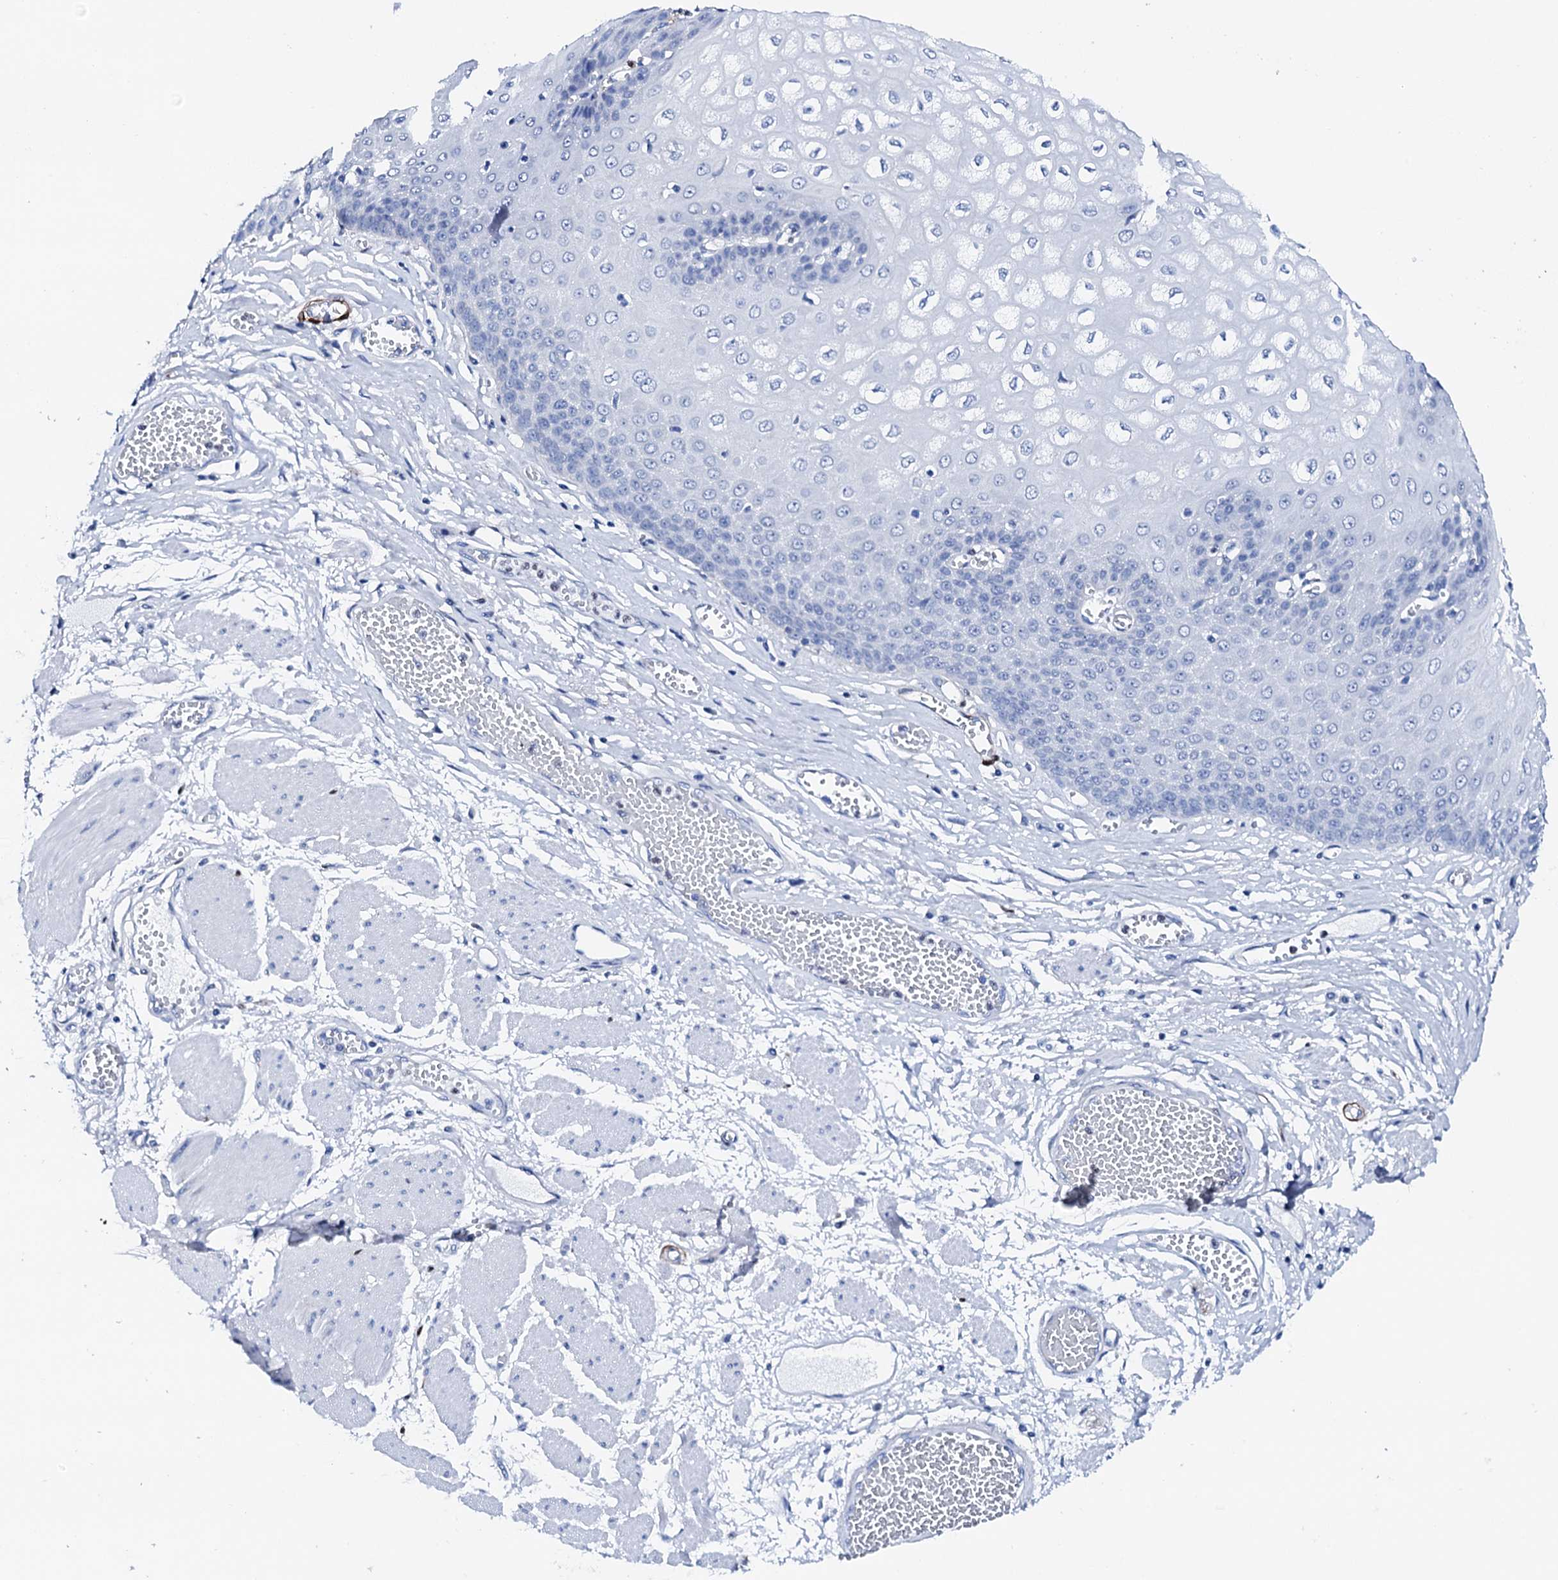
{"staining": {"intensity": "negative", "quantity": "none", "location": "none"}, "tissue": "esophagus", "cell_type": "Squamous epithelial cells", "image_type": "normal", "snomed": [{"axis": "morphology", "description": "Normal tissue, NOS"}, {"axis": "topography", "description": "Esophagus"}], "caption": "DAB (3,3'-diaminobenzidine) immunohistochemical staining of benign esophagus shows no significant expression in squamous epithelial cells. (Brightfield microscopy of DAB IHC at high magnification).", "gene": "NRIP2", "patient": {"sex": "male", "age": 60}}